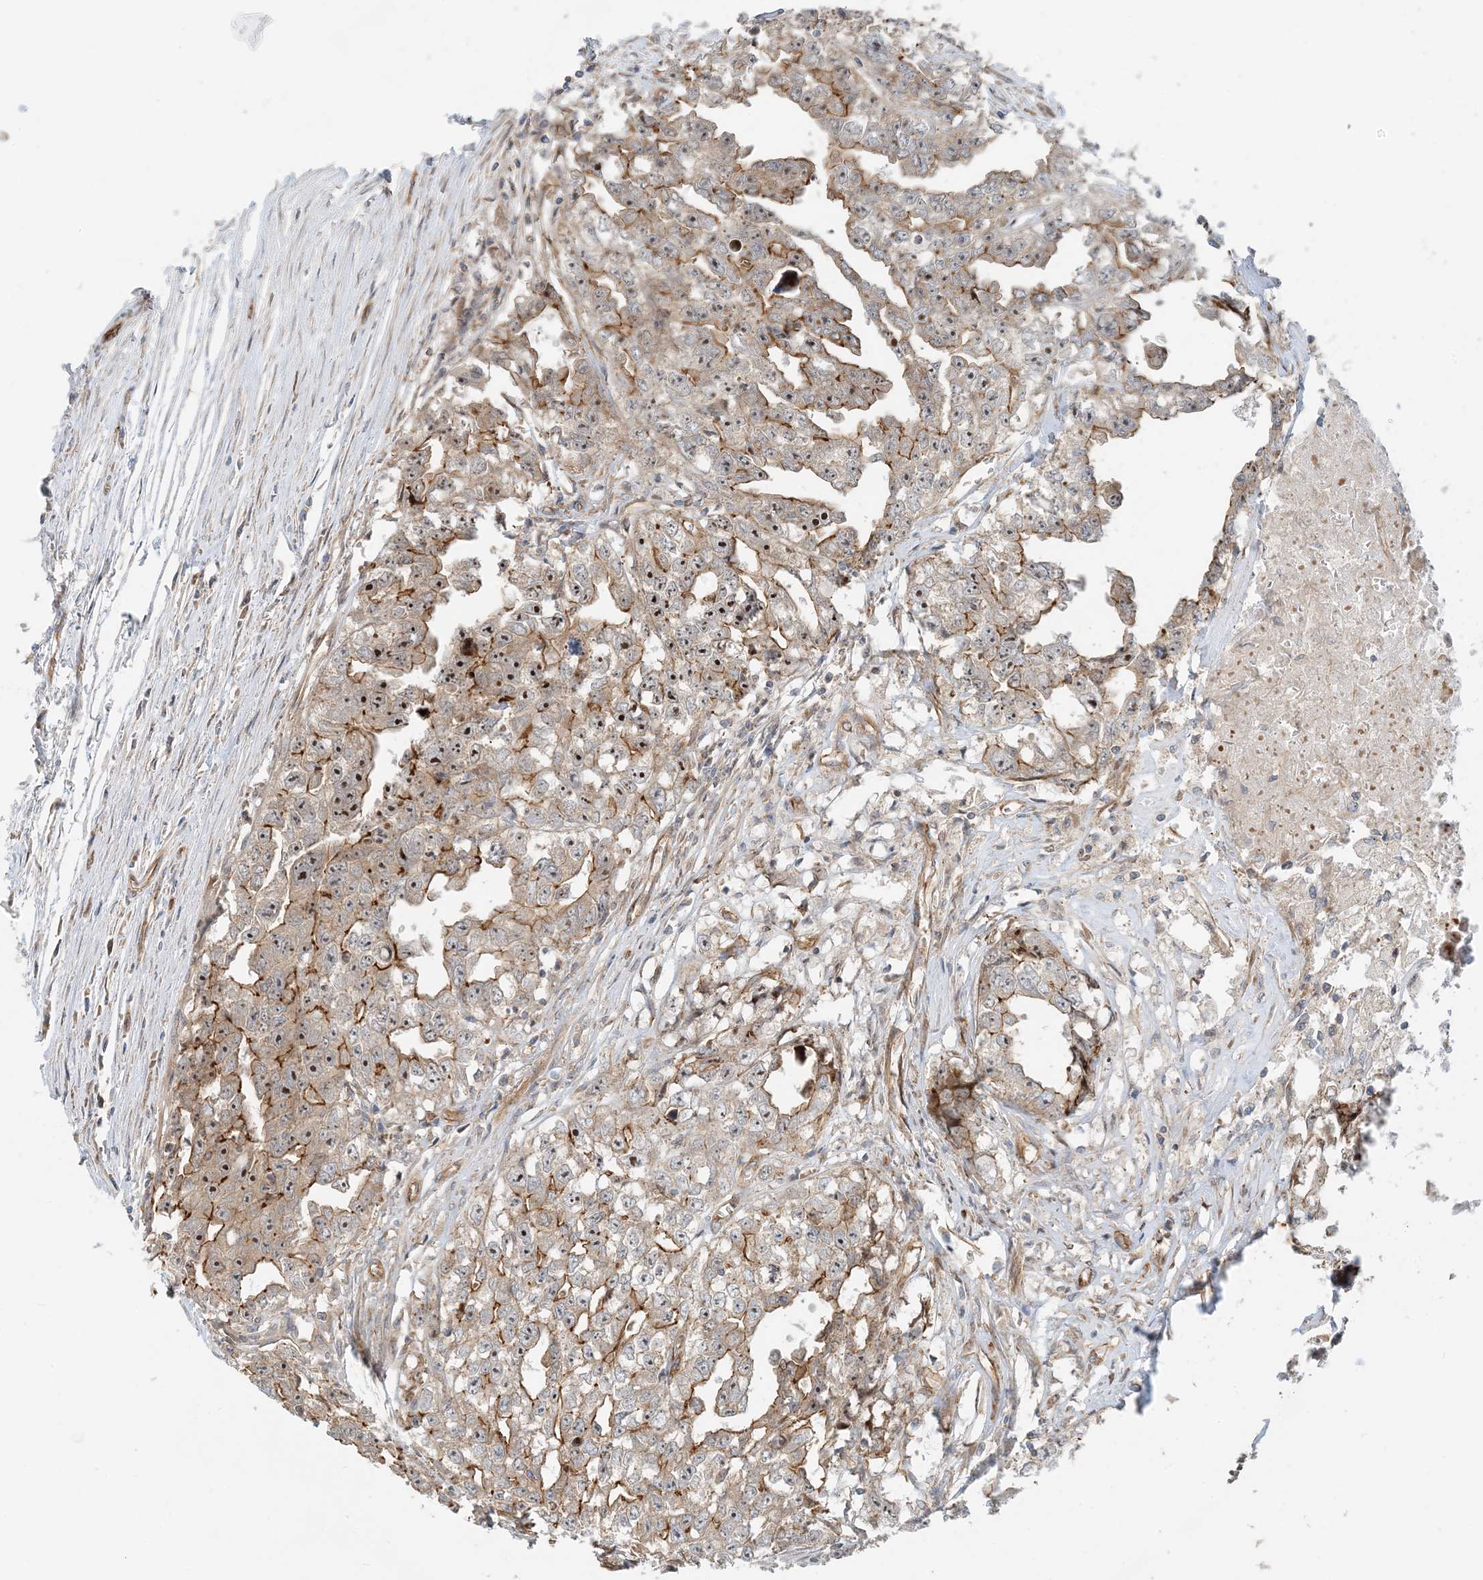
{"staining": {"intensity": "moderate", "quantity": ">75%", "location": "cytoplasmic/membranous,nuclear"}, "tissue": "testis cancer", "cell_type": "Tumor cells", "image_type": "cancer", "snomed": [{"axis": "morphology", "description": "Seminoma, NOS"}, {"axis": "morphology", "description": "Carcinoma, Embryonal, NOS"}, {"axis": "topography", "description": "Testis"}], "caption": "High-magnification brightfield microscopy of testis seminoma stained with DAB (3,3'-diaminobenzidine) (brown) and counterstained with hematoxylin (blue). tumor cells exhibit moderate cytoplasmic/membranous and nuclear expression is appreciated in approximately>75% of cells.", "gene": "MYL5", "patient": {"sex": "male", "age": 43}}